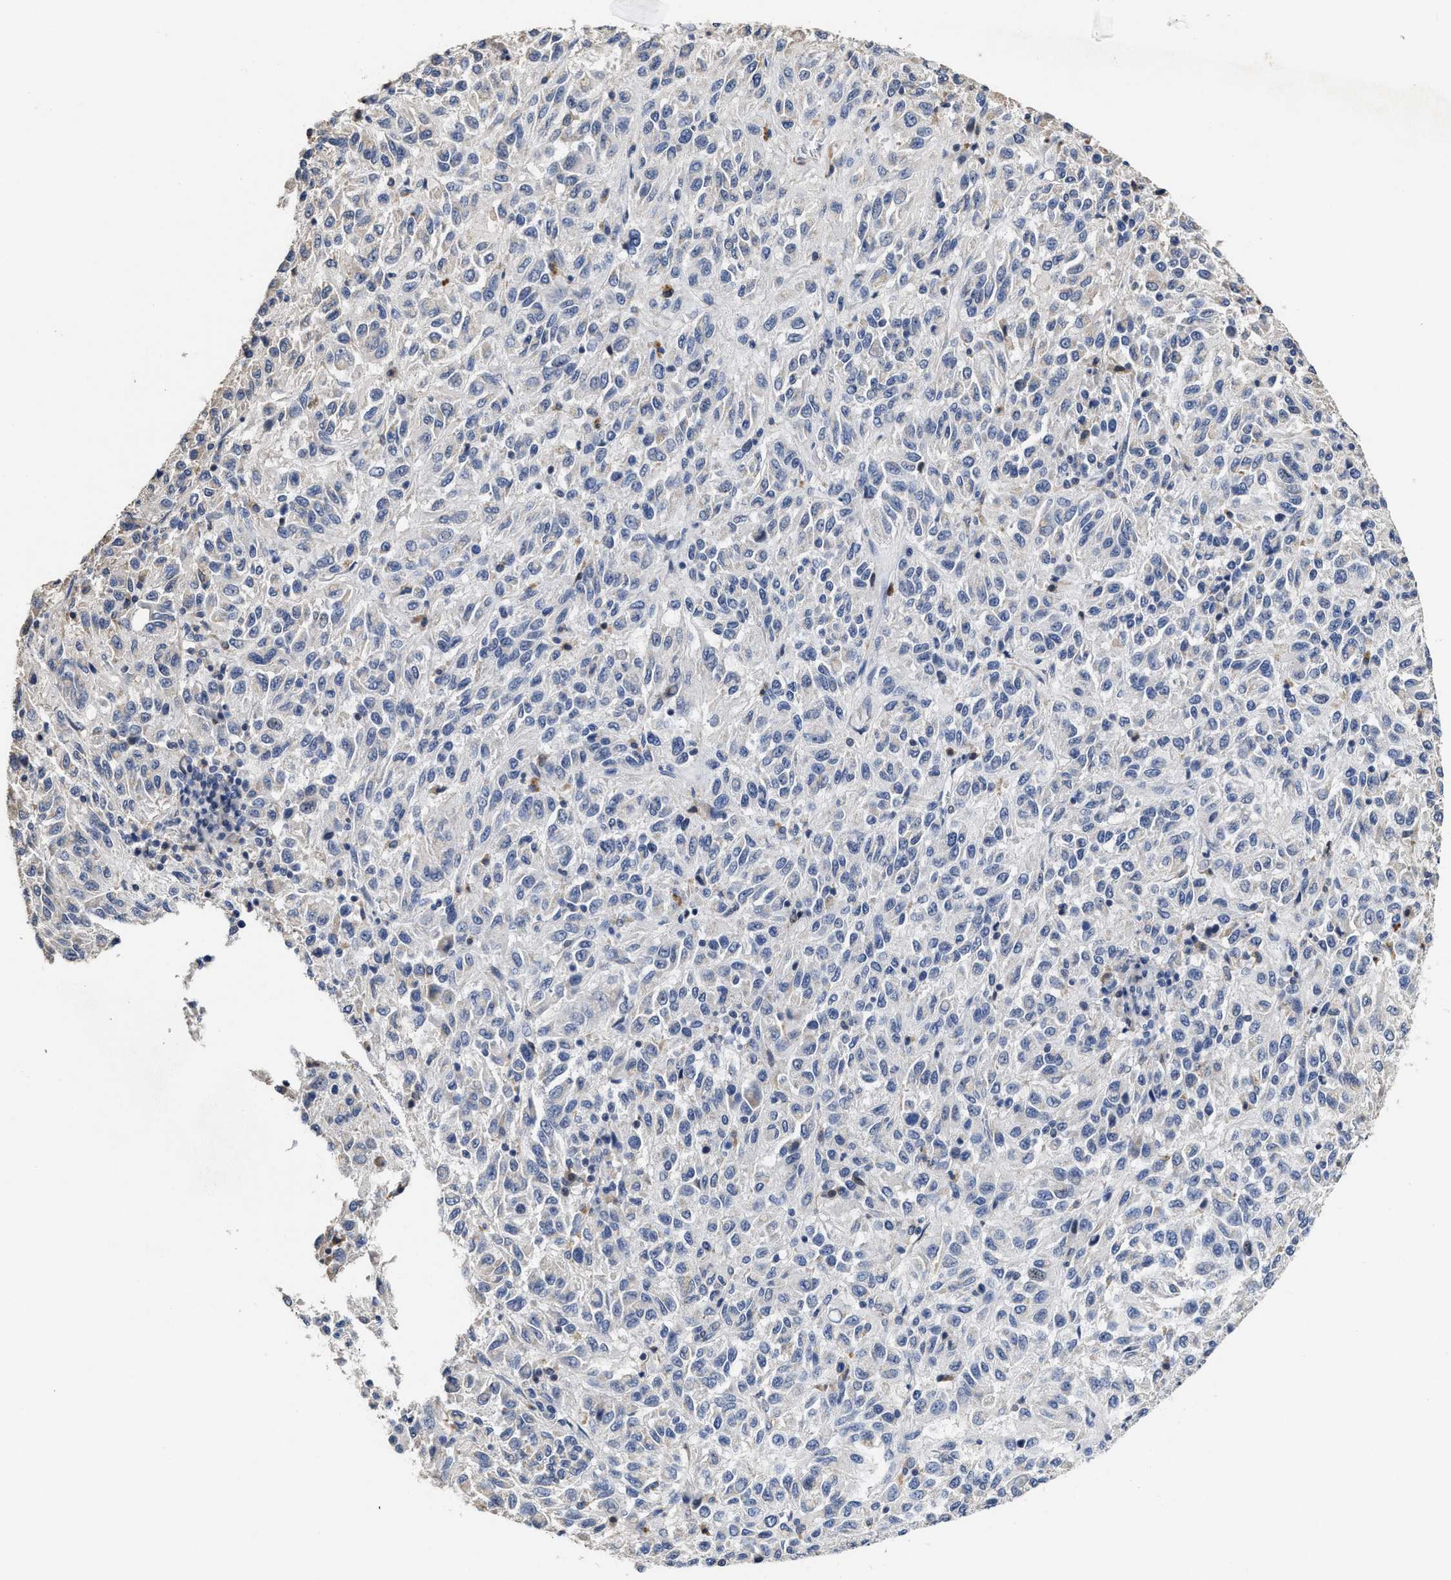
{"staining": {"intensity": "negative", "quantity": "none", "location": "none"}, "tissue": "melanoma", "cell_type": "Tumor cells", "image_type": "cancer", "snomed": [{"axis": "morphology", "description": "Malignant melanoma, Metastatic site"}, {"axis": "topography", "description": "Lung"}], "caption": "Human malignant melanoma (metastatic site) stained for a protein using IHC displays no staining in tumor cells.", "gene": "ZFAT", "patient": {"sex": "male", "age": 64}}